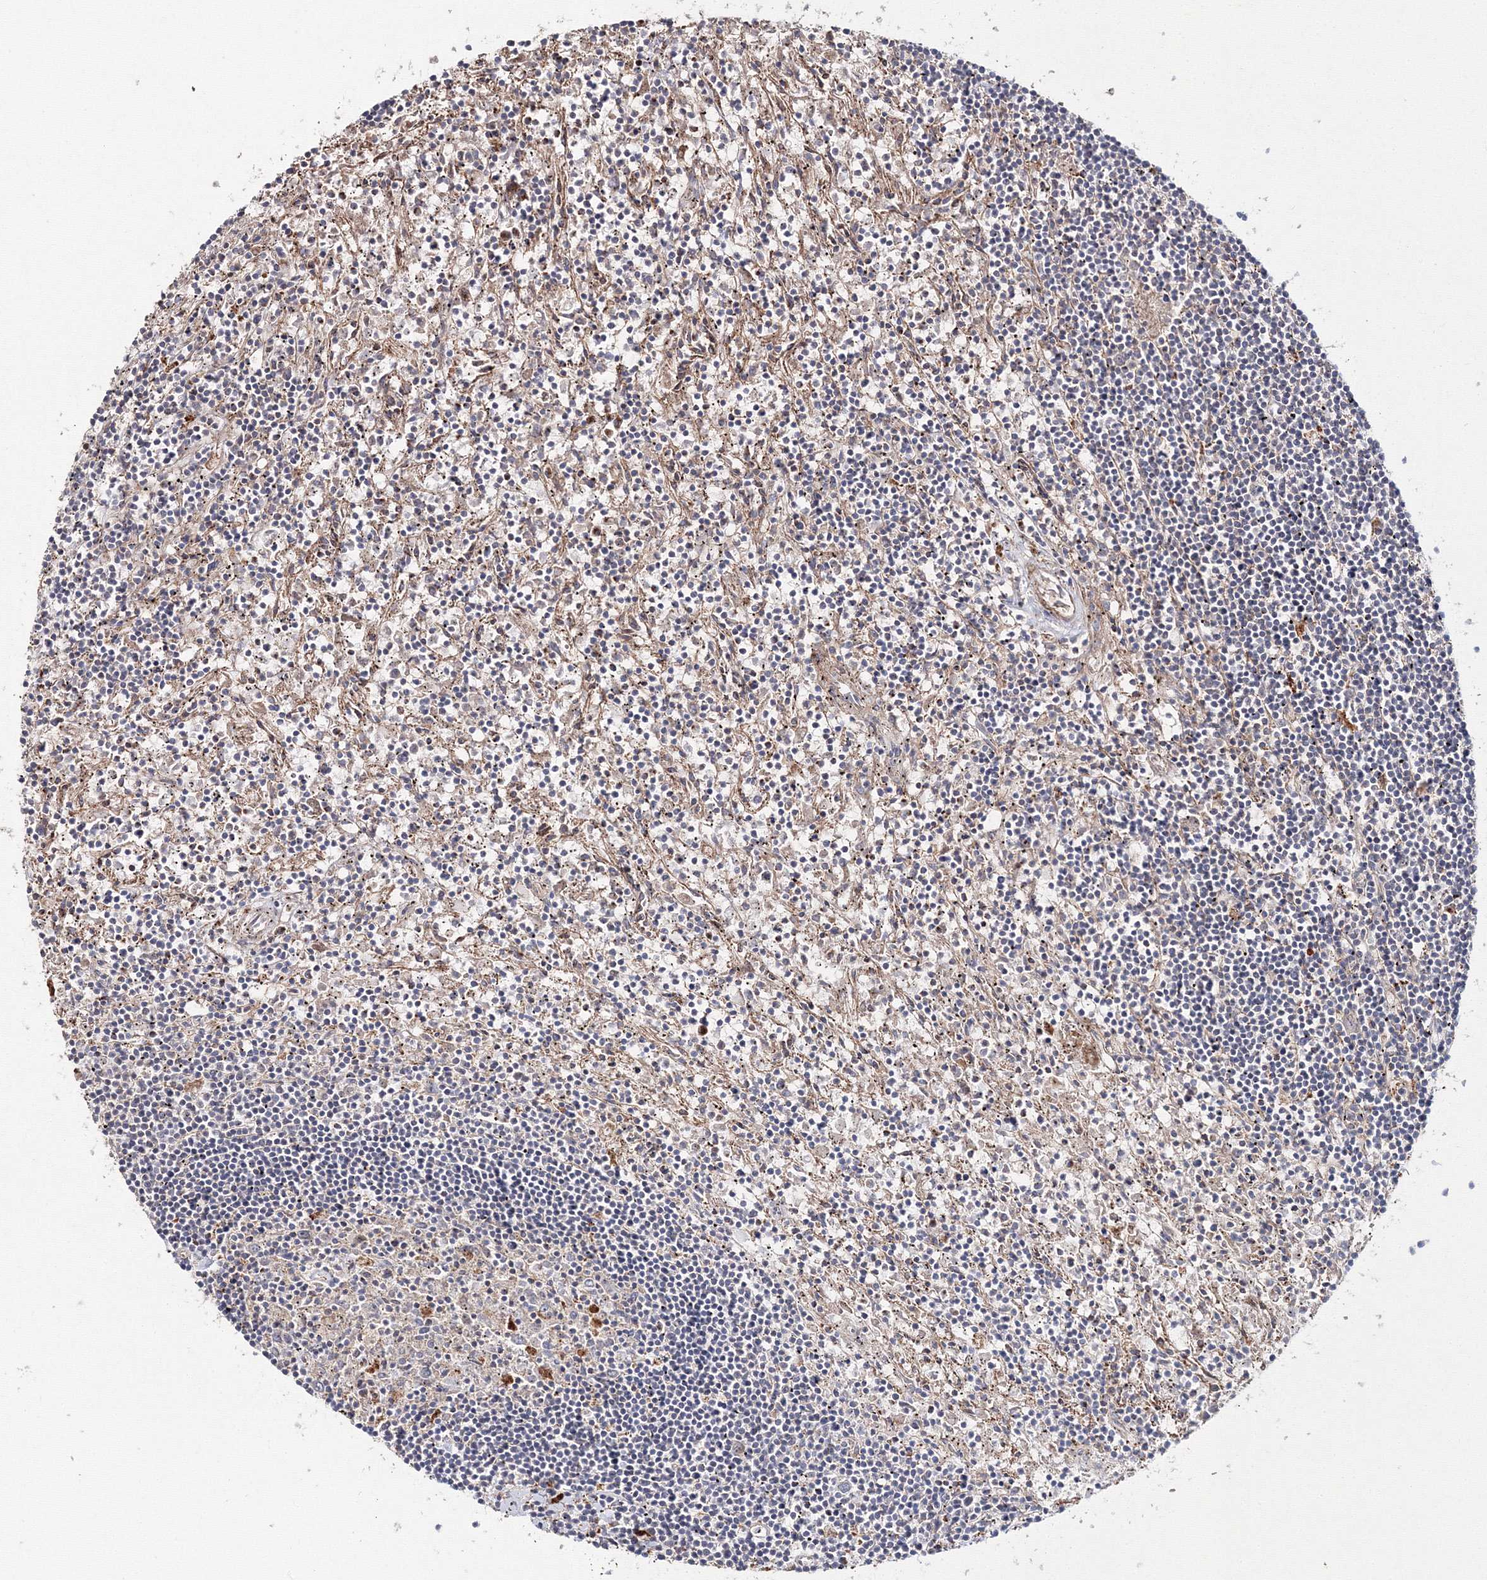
{"staining": {"intensity": "negative", "quantity": "none", "location": "none"}, "tissue": "lymphoma", "cell_type": "Tumor cells", "image_type": "cancer", "snomed": [{"axis": "morphology", "description": "Malignant lymphoma, non-Hodgkin's type, Low grade"}, {"axis": "topography", "description": "Spleen"}], "caption": "Image shows no significant protein staining in tumor cells of lymphoma. (Immunohistochemistry (ihc), brightfield microscopy, high magnification).", "gene": "DDO", "patient": {"sex": "male", "age": 76}}